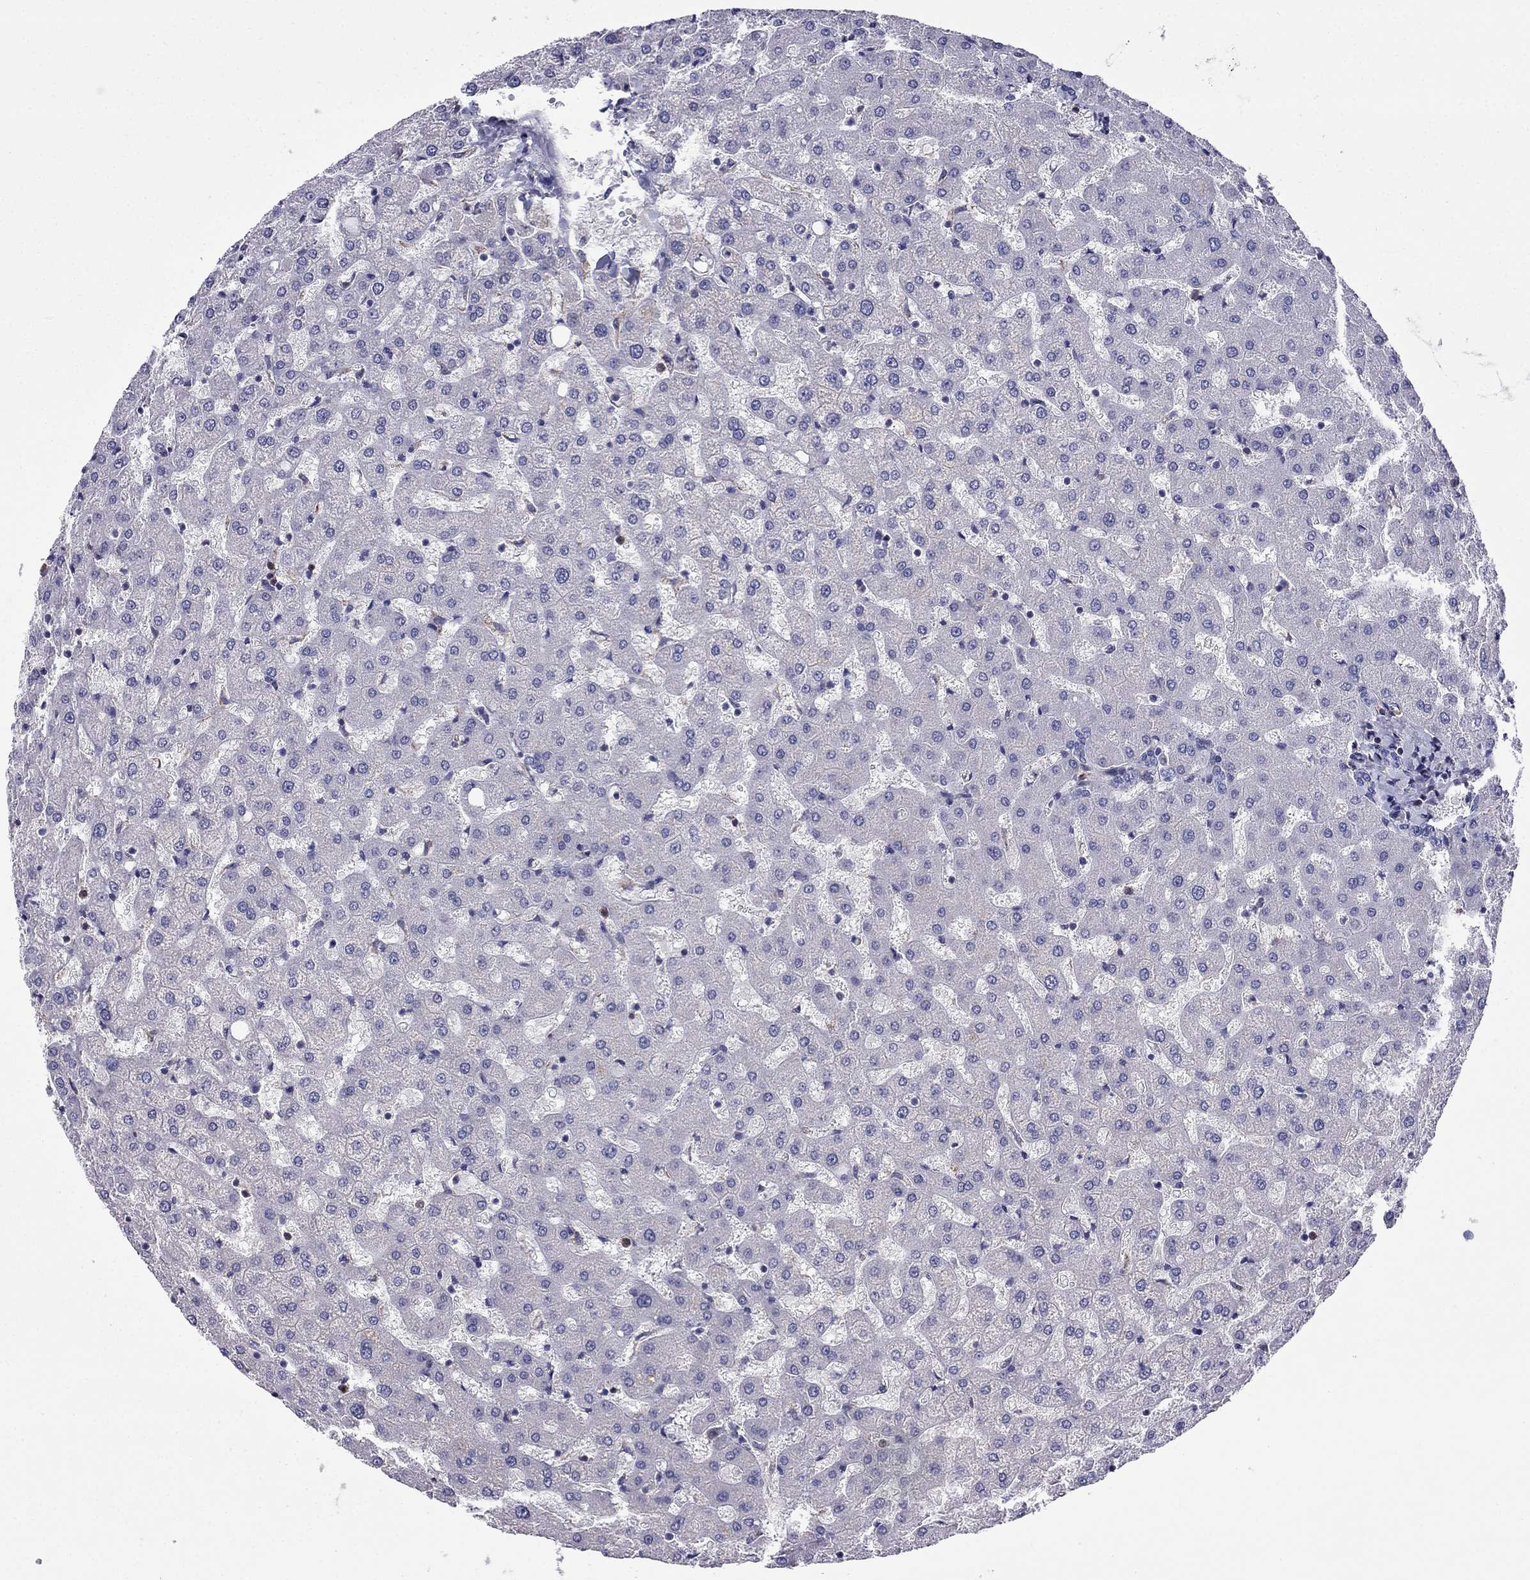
{"staining": {"intensity": "negative", "quantity": "none", "location": "none"}, "tissue": "liver", "cell_type": "Cholangiocytes", "image_type": "normal", "snomed": [{"axis": "morphology", "description": "Normal tissue, NOS"}, {"axis": "topography", "description": "Liver"}], "caption": "Immunohistochemistry (IHC) photomicrograph of benign human liver stained for a protein (brown), which shows no staining in cholangiocytes.", "gene": "GNAL", "patient": {"sex": "female", "age": 50}}